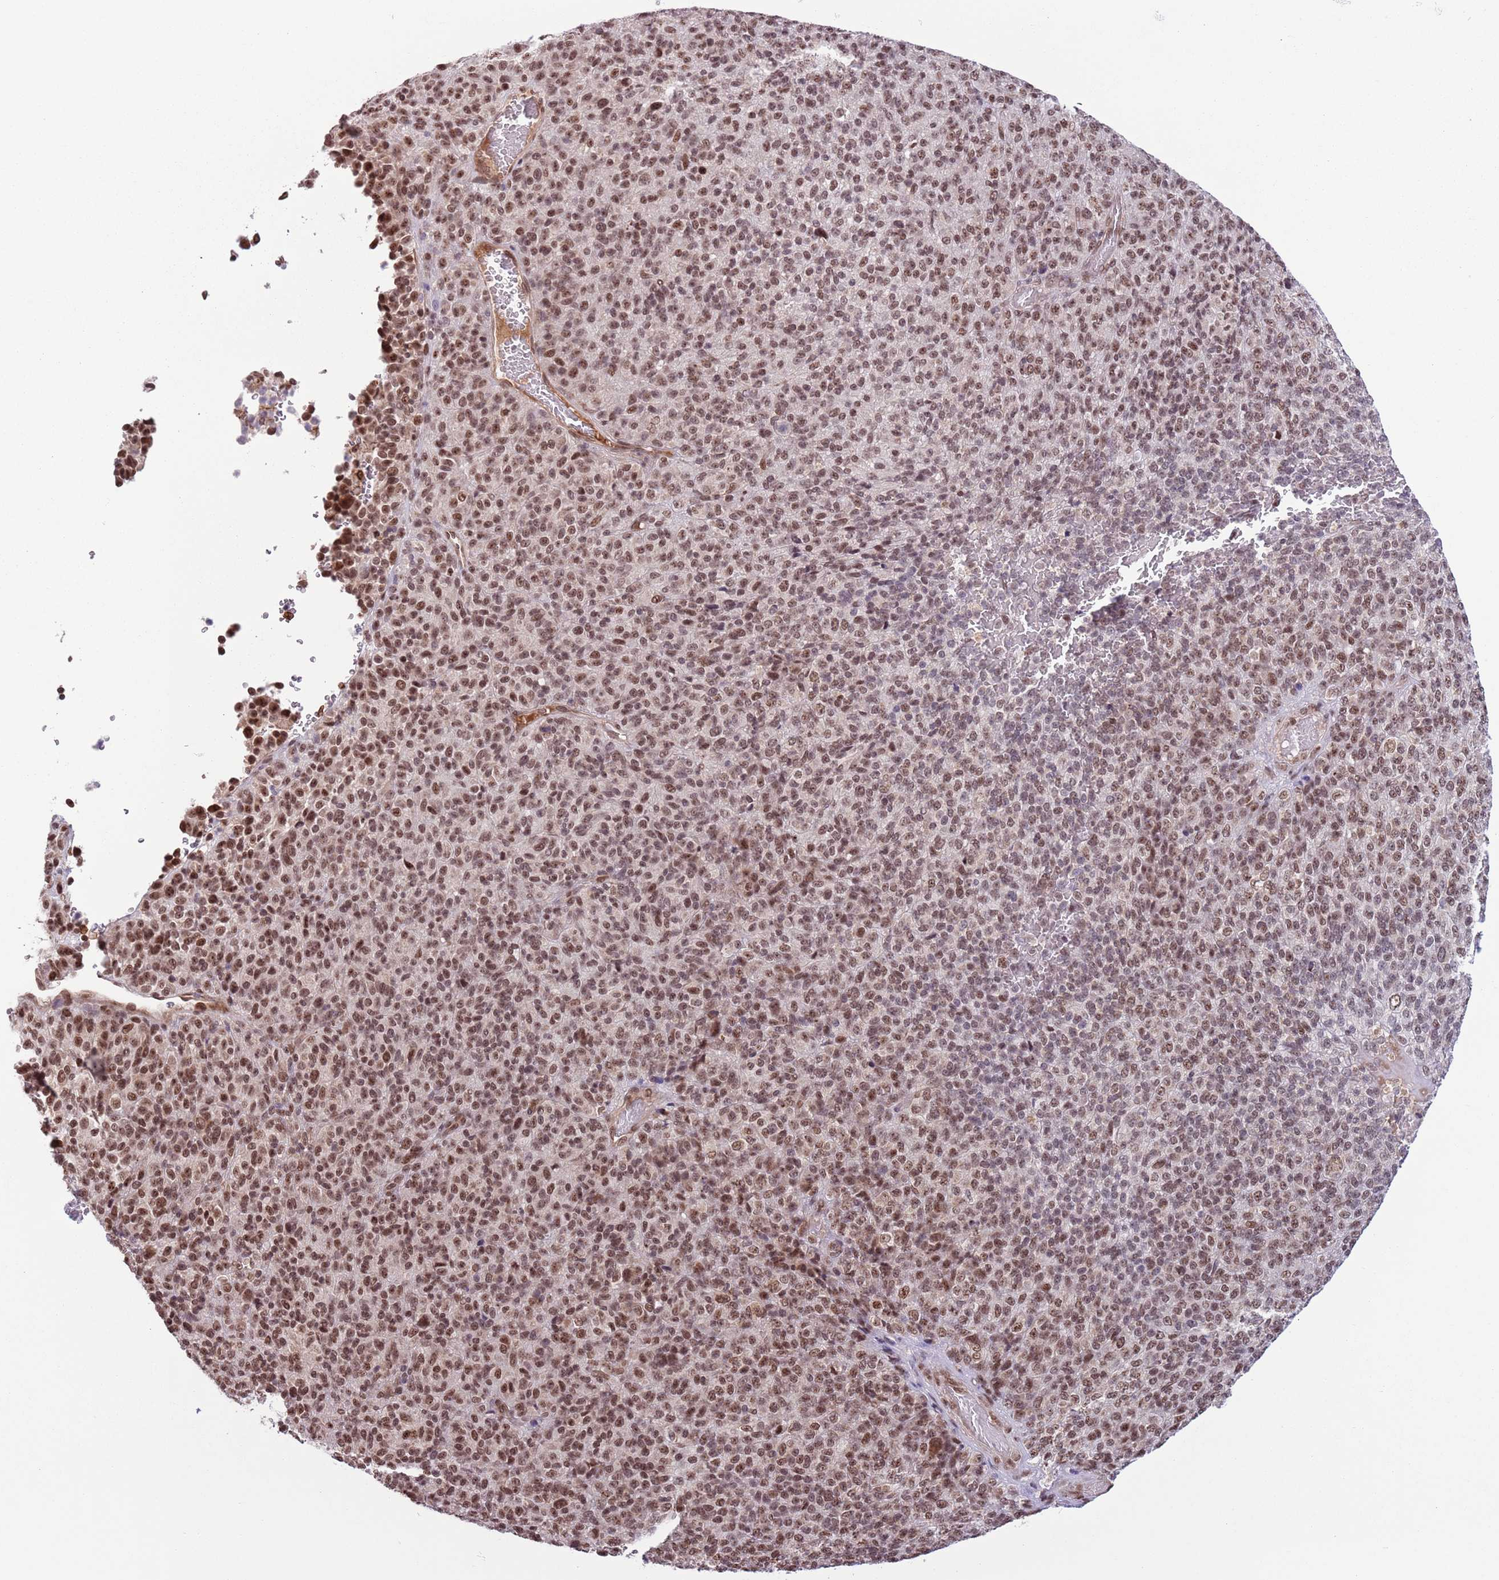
{"staining": {"intensity": "moderate", "quantity": ">75%", "location": "nuclear"}, "tissue": "melanoma", "cell_type": "Tumor cells", "image_type": "cancer", "snomed": [{"axis": "morphology", "description": "Malignant melanoma, Metastatic site"}, {"axis": "topography", "description": "Brain"}], "caption": "Immunohistochemical staining of malignant melanoma (metastatic site) displays medium levels of moderate nuclear protein expression in approximately >75% of tumor cells. The protein is shown in brown color, while the nuclei are stained blue.", "gene": "SIPA1L3", "patient": {"sex": "female", "age": 56}}